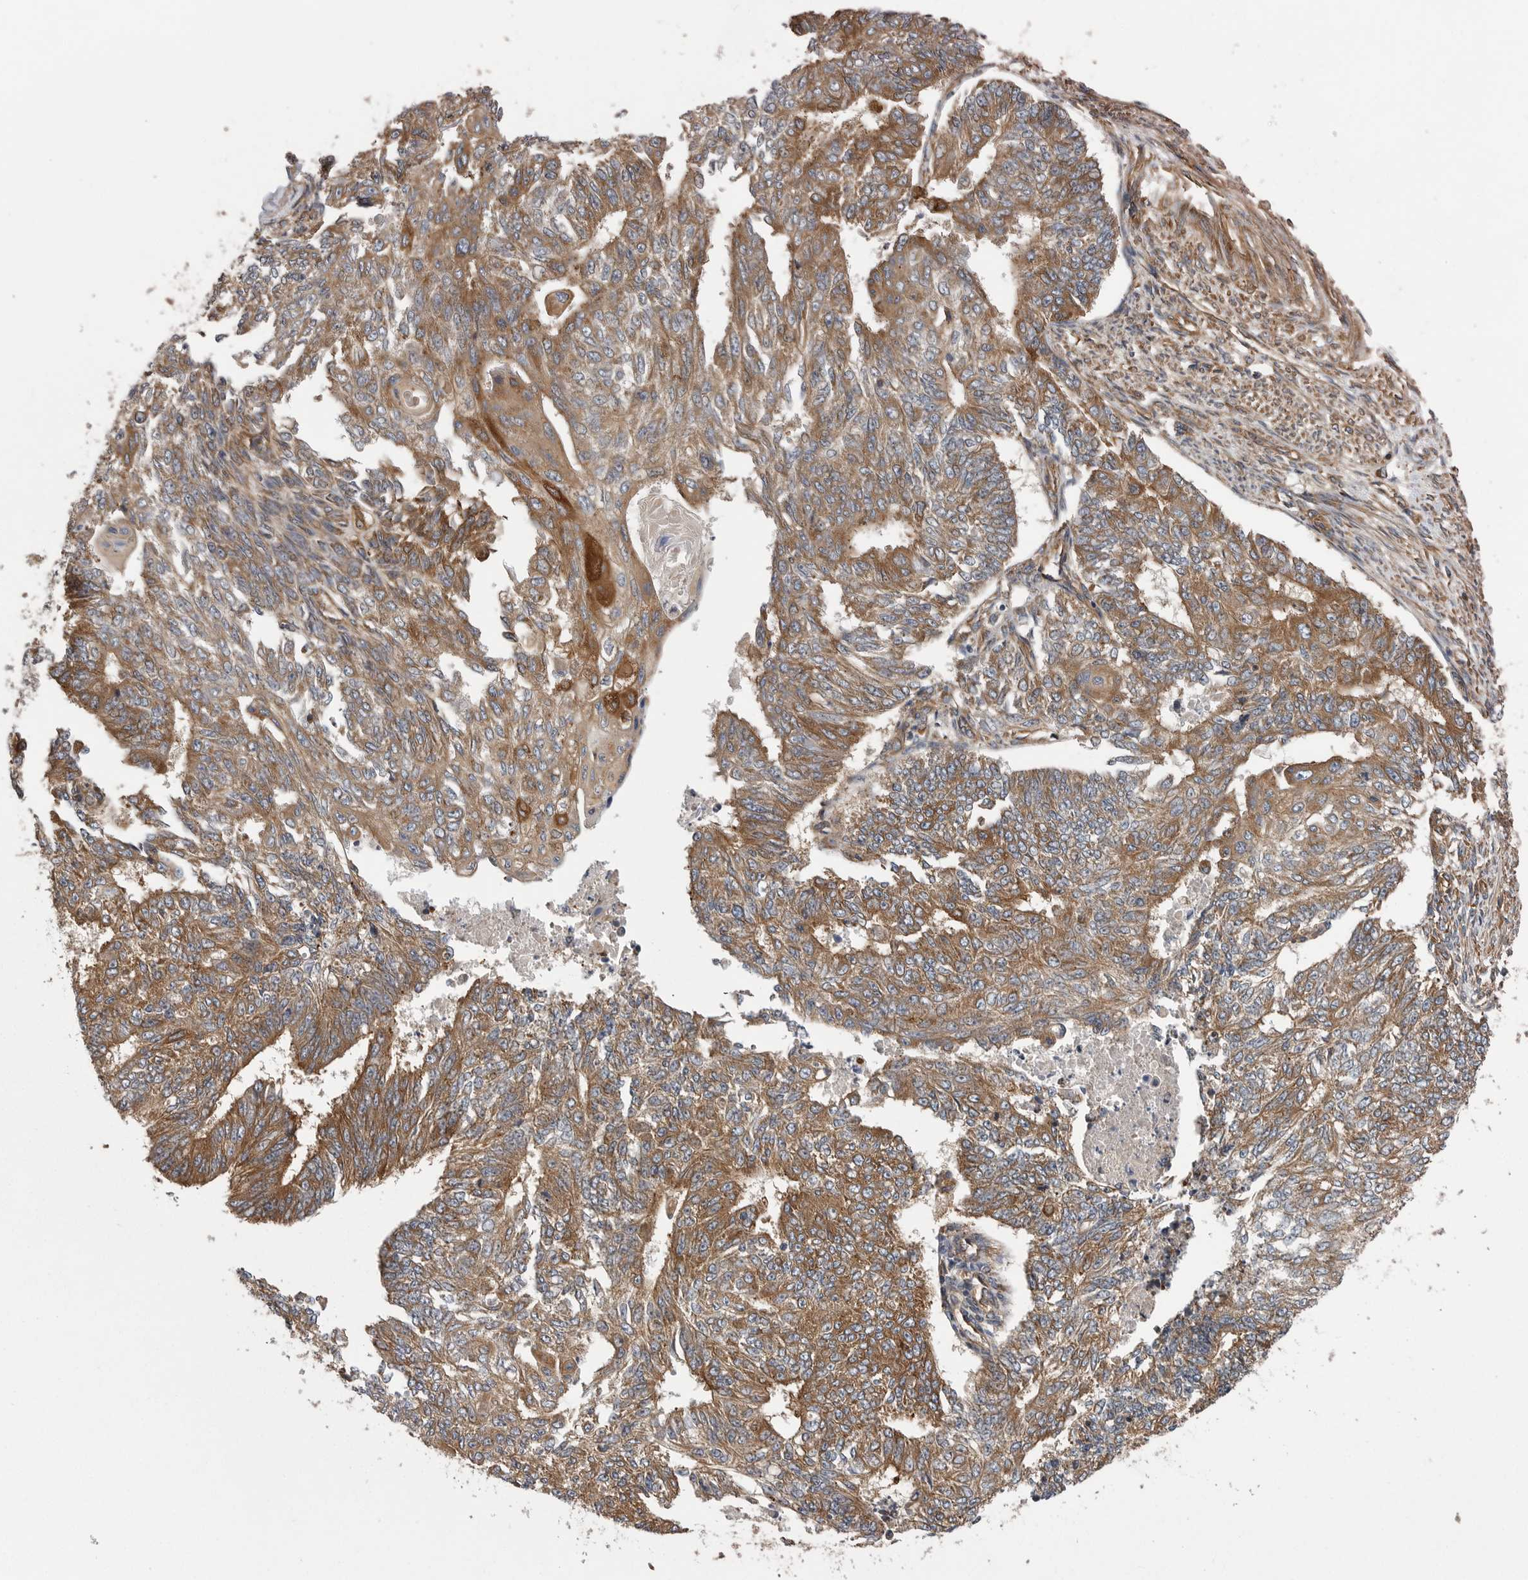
{"staining": {"intensity": "moderate", "quantity": ">75%", "location": "cytoplasmic/membranous"}, "tissue": "endometrial cancer", "cell_type": "Tumor cells", "image_type": "cancer", "snomed": [{"axis": "morphology", "description": "Adenocarcinoma, NOS"}, {"axis": "topography", "description": "Endometrium"}], "caption": "Protein expression analysis of human endometrial cancer reveals moderate cytoplasmic/membranous staining in approximately >75% of tumor cells.", "gene": "OXR1", "patient": {"sex": "female", "age": 32}}